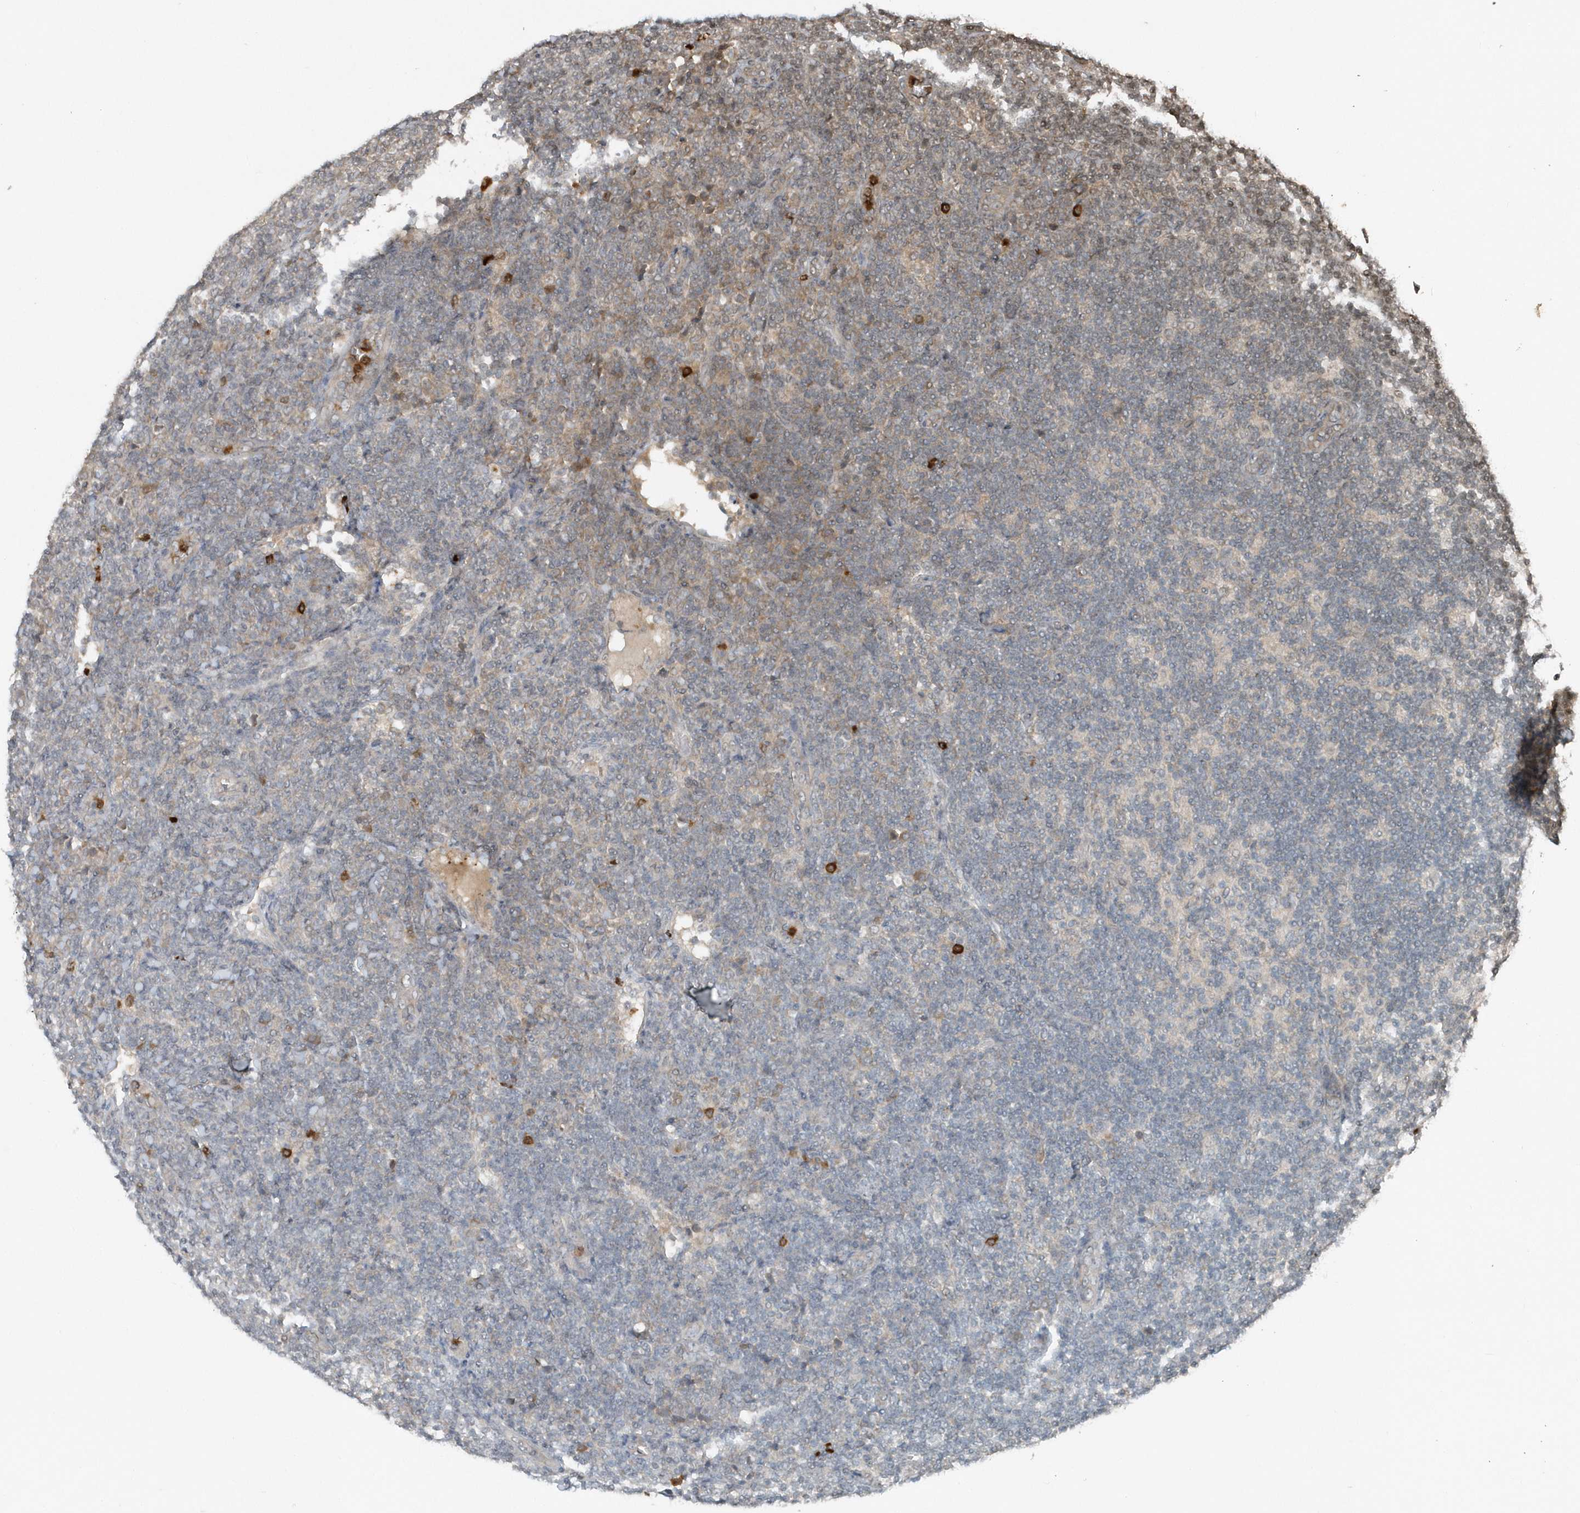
{"staining": {"intensity": "negative", "quantity": "none", "location": "none"}, "tissue": "lymphoma", "cell_type": "Tumor cells", "image_type": "cancer", "snomed": [{"axis": "morphology", "description": "Malignant lymphoma, non-Hodgkin's type, Low grade"}, {"axis": "topography", "description": "Lymph node"}], "caption": "Photomicrograph shows no protein positivity in tumor cells of low-grade malignant lymphoma, non-Hodgkin's type tissue.", "gene": "EIF2B1", "patient": {"sex": "male", "age": 66}}